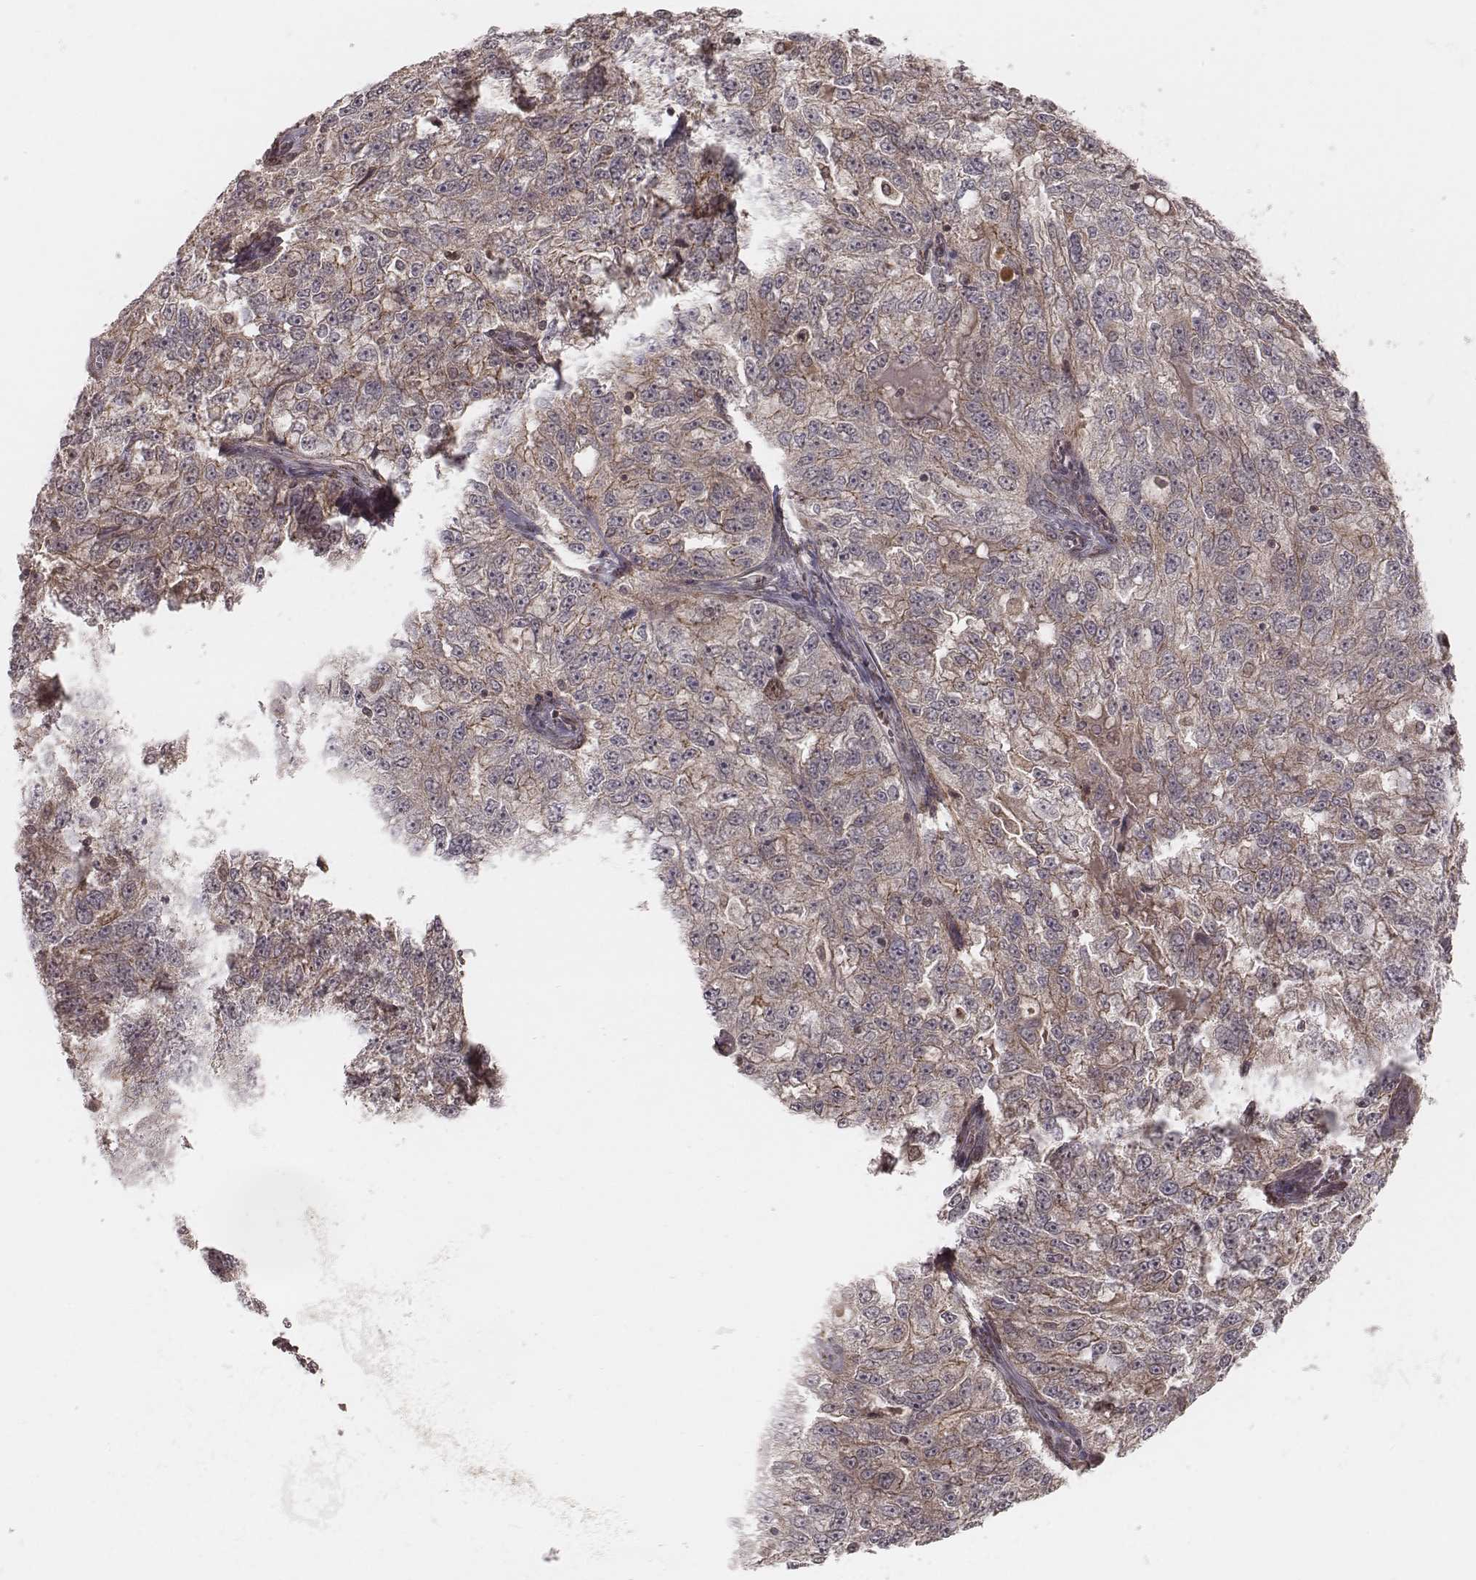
{"staining": {"intensity": "moderate", "quantity": ">75%", "location": "cytoplasmic/membranous"}, "tissue": "ovarian cancer", "cell_type": "Tumor cells", "image_type": "cancer", "snomed": [{"axis": "morphology", "description": "Cystadenocarcinoma, serous, NOS"}, {"axis": "topography", "description": "Ovary"}], "caption": "Protein analysis of ovarian cancer (serous cystadenocarcinoma) tissue displays moderate cytoplasmic/membranous expression in about >75% of tumor cells.", "gene": "MYO19", "patient": {"sex": "female", "age": 51}}